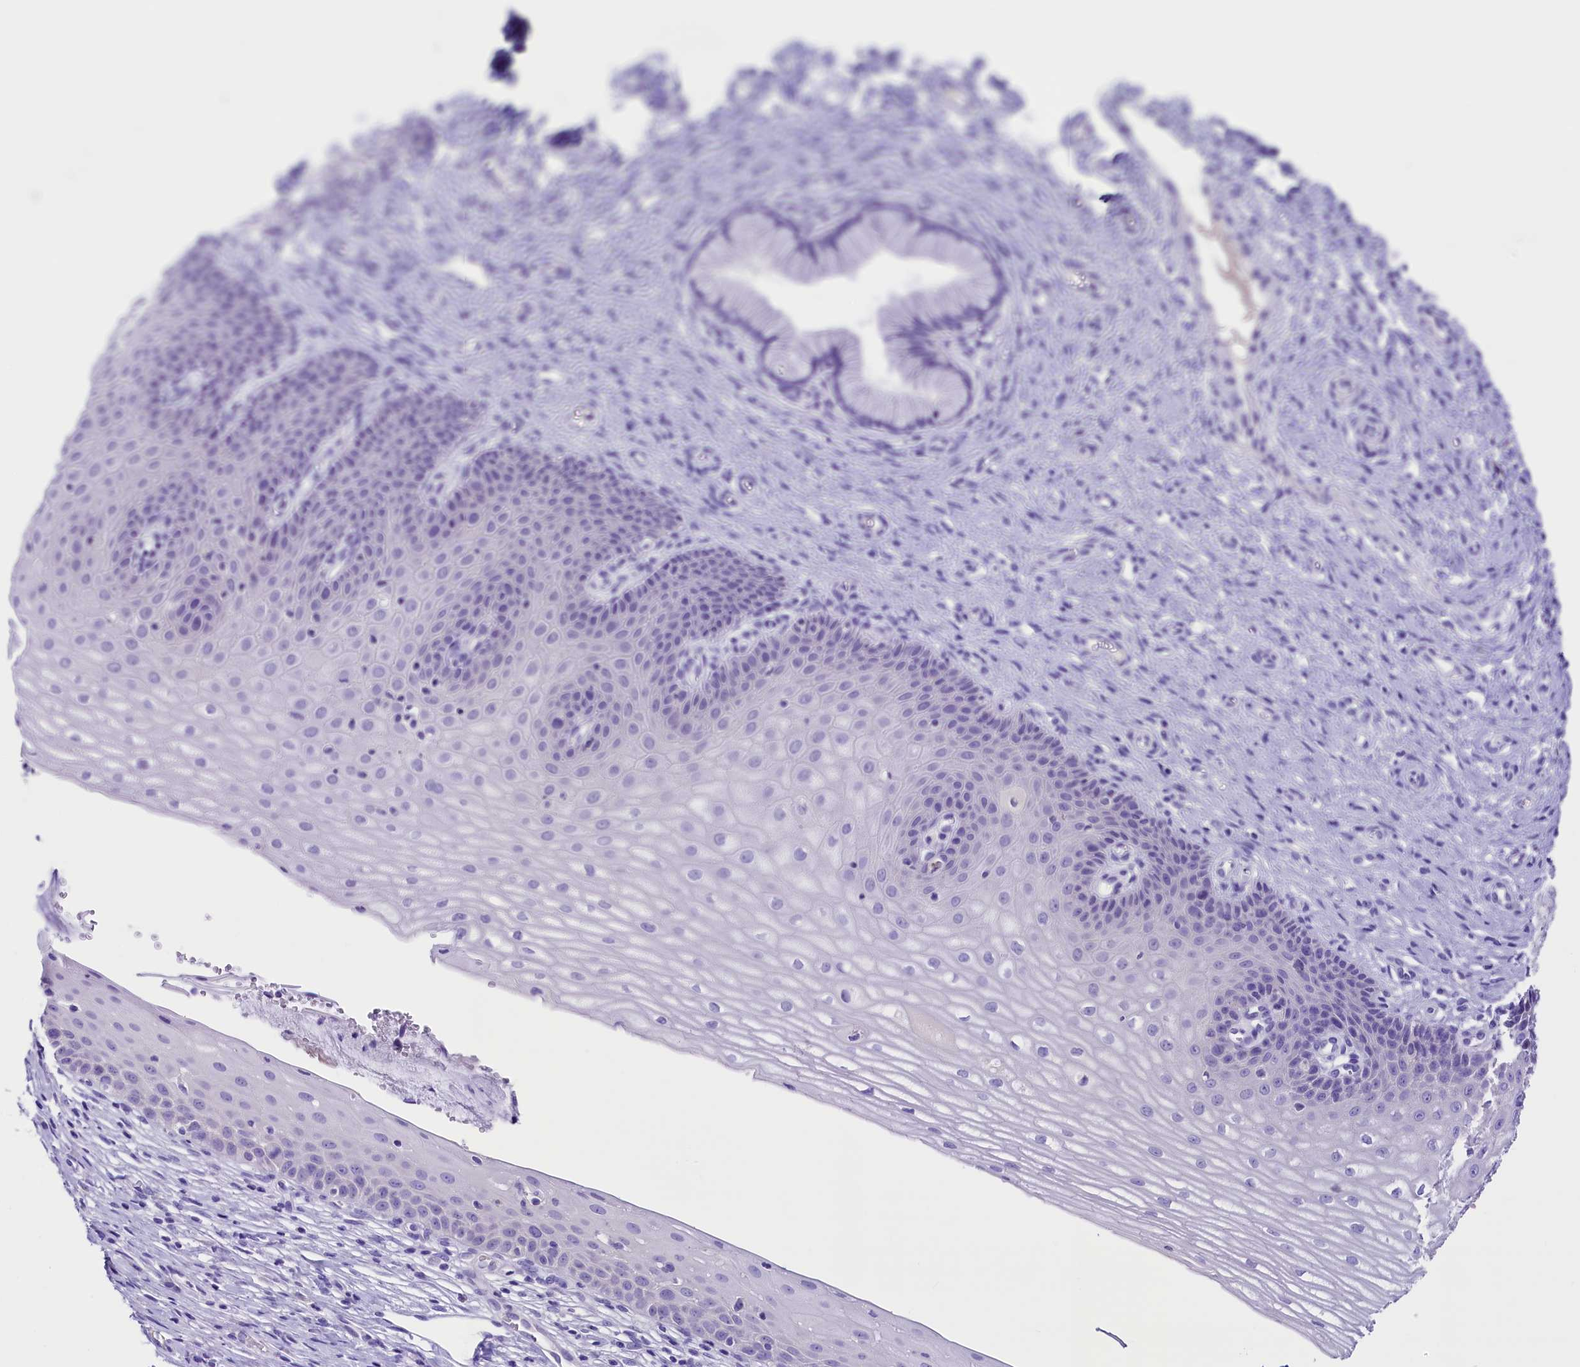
{"staining": {"intensity": "negative", "quantity": "none", "location": "none"}, "tissue": "cervix", "cell_type": "Glandular cells", "image_type": "normal", "snomed": [{"axis": "morphology", "description": "Normal tissue, NOS"}, {"axis": "topography", "description": "Cervix"}], "caption": "IHC histopathology image of benign human cervix stained for a protein (brown), which demonstrates no expression in glandular cells.", "gene": "SKIDA1", "patient": {"sex": "female", "age": 36}}